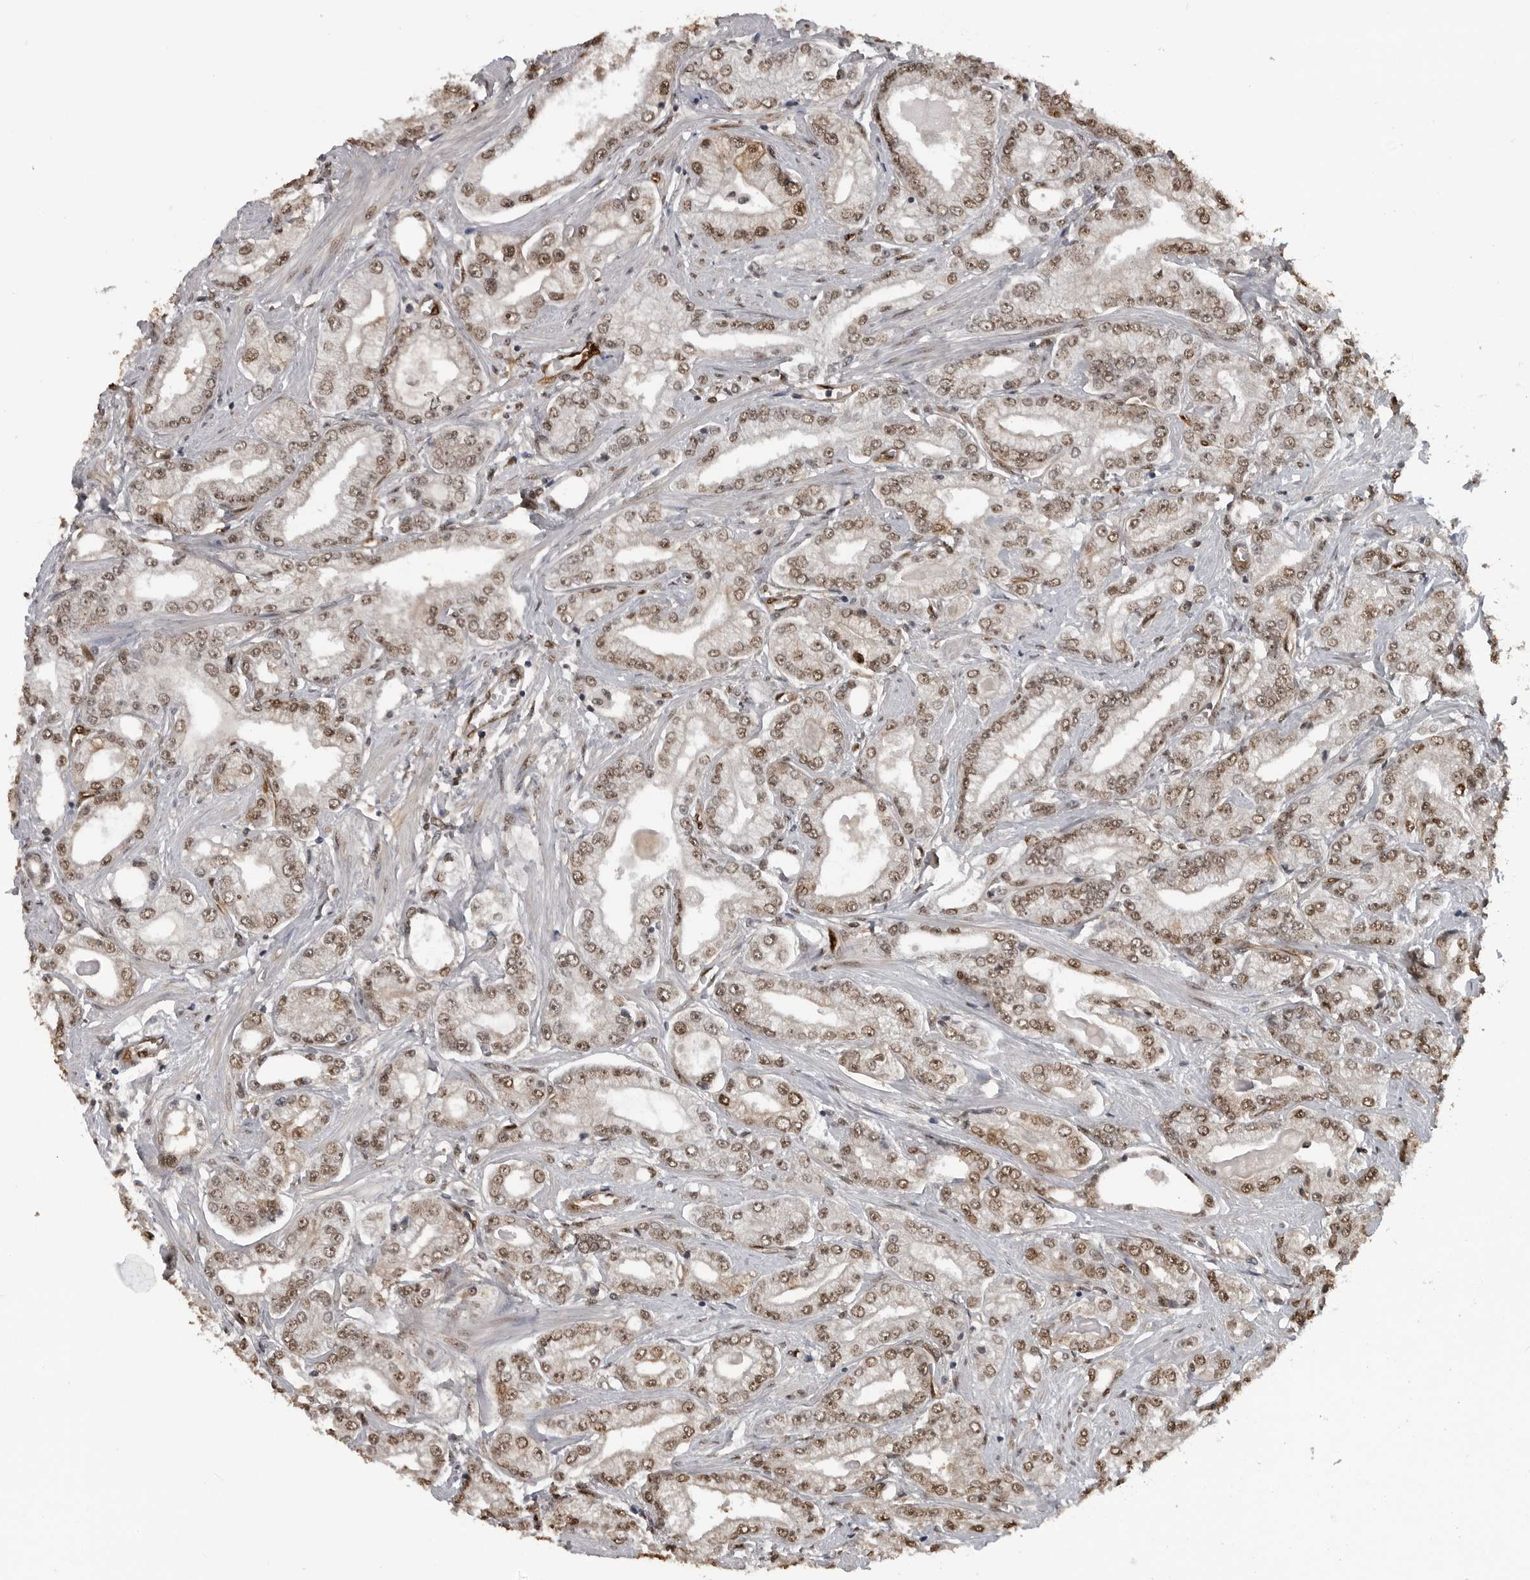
{"staining": {"intensity": "moderate", "quantity": ">75%", "location": "nuclear"}, "tissue": "prostate cancer", "cell_type": "Tumor cells", "image_type": "cancer", "snomed": [{"axis": "morphology", "description": "Adenocarcinoma, Low grade"}, {"axis": "topography", "description": "Prostate"}], "caption": "IHC histopathology image of prostate adenocarcinoma (low-grade) stained for a protein (brown), which exhibits medium levels of moderate nuclear expression in about >75% of tumor cells.", "gene": "SMAD2", "patient": {"sex": "male", "age": 62}}